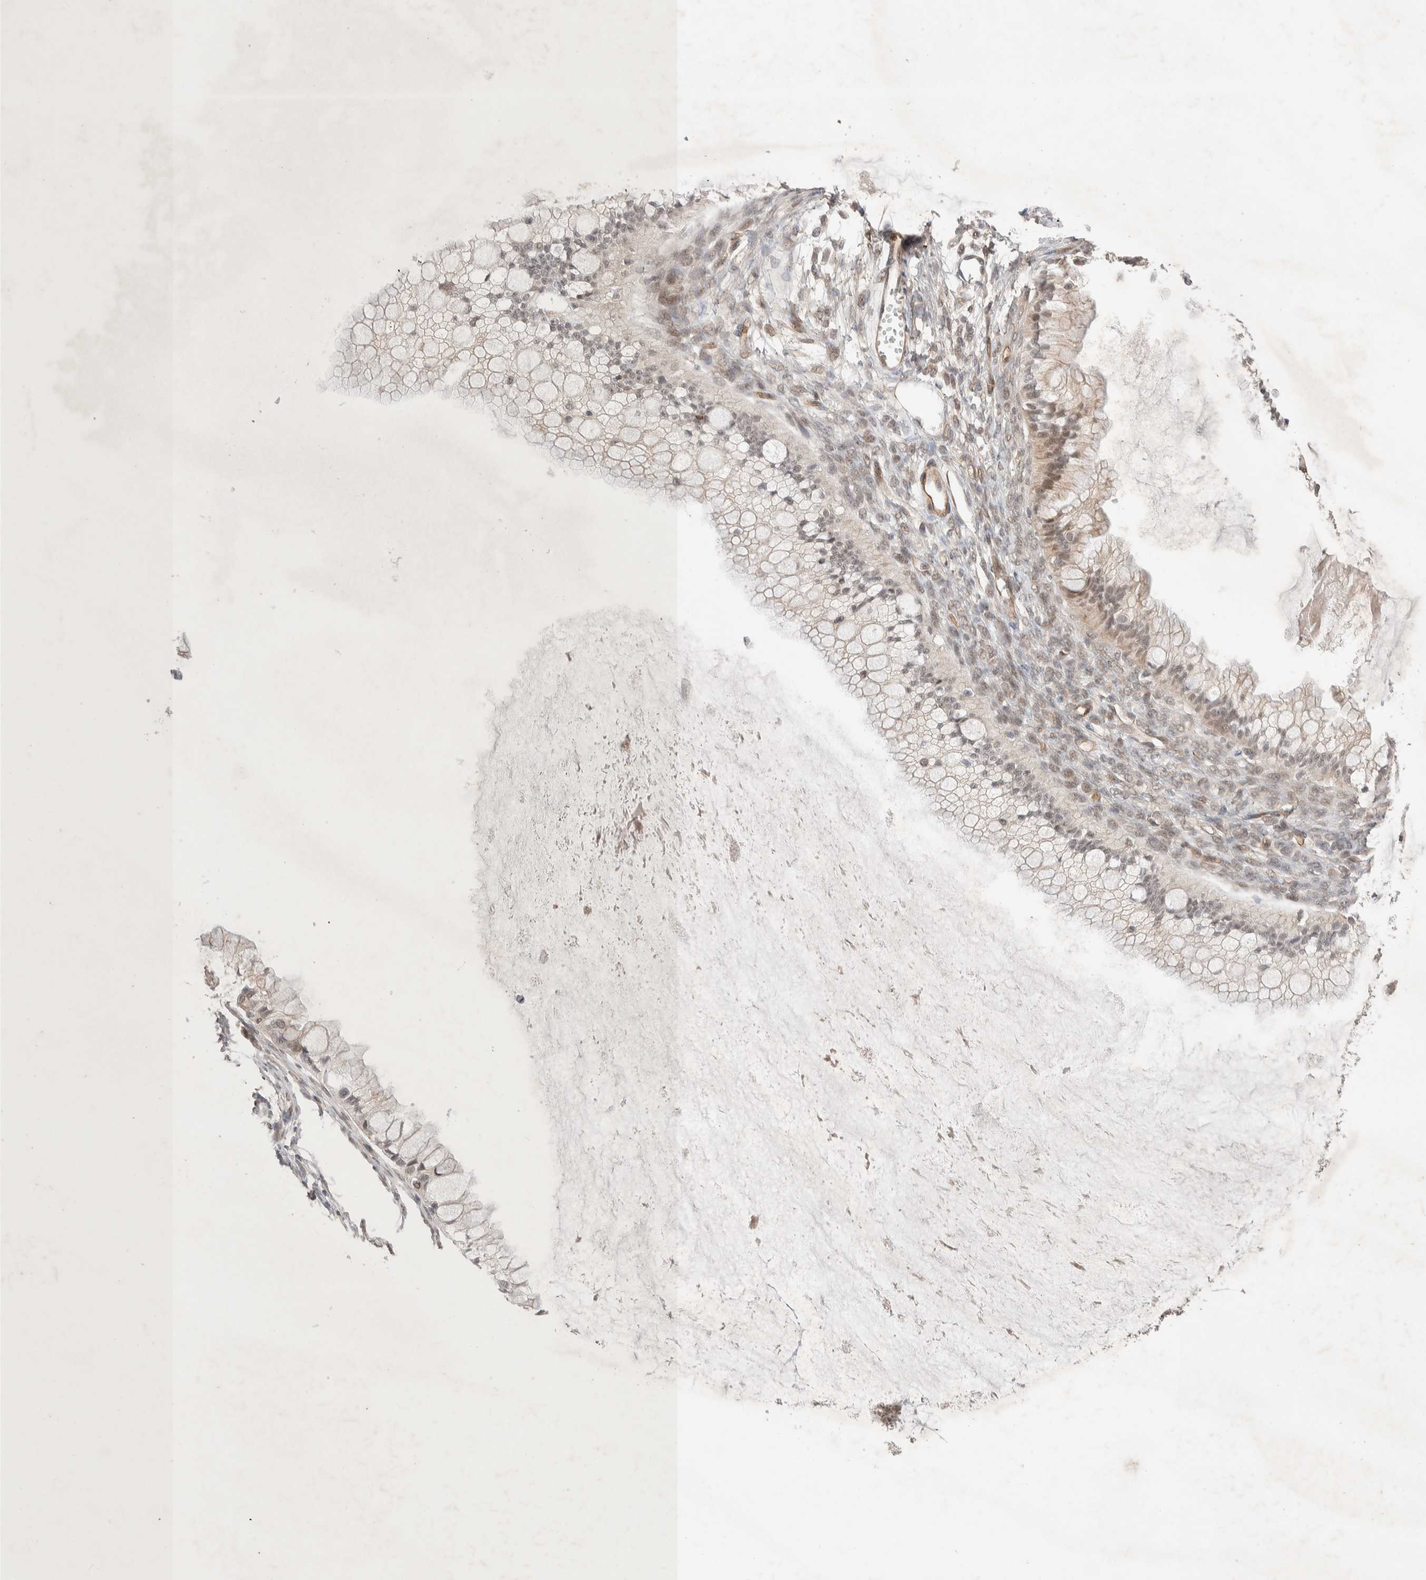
{"staining": {"intensity": "weak", "quantity": "25%-75%", "location": "cytoplasmic/membranous,nuclear"}, "tissue": "ovarian cancer", "cell_type": "Tumor cells", "image_type": "cancer", "snomed": [{"axis": "morphology", "description": "Cystadenocarcinoma, mucinous, NOS"}, {"axis": "topography", "description": "Ovary"}], "caption": "Protein positivity by IHC exhibits weak cytoplasmic/membranous and nuclear staining in approximately 25%-75% of tumor cells in ovarian mucinous cystadenocarcinoma.", "gene": "ZNF704", "patient": {"sex": "female", "age": 57}}